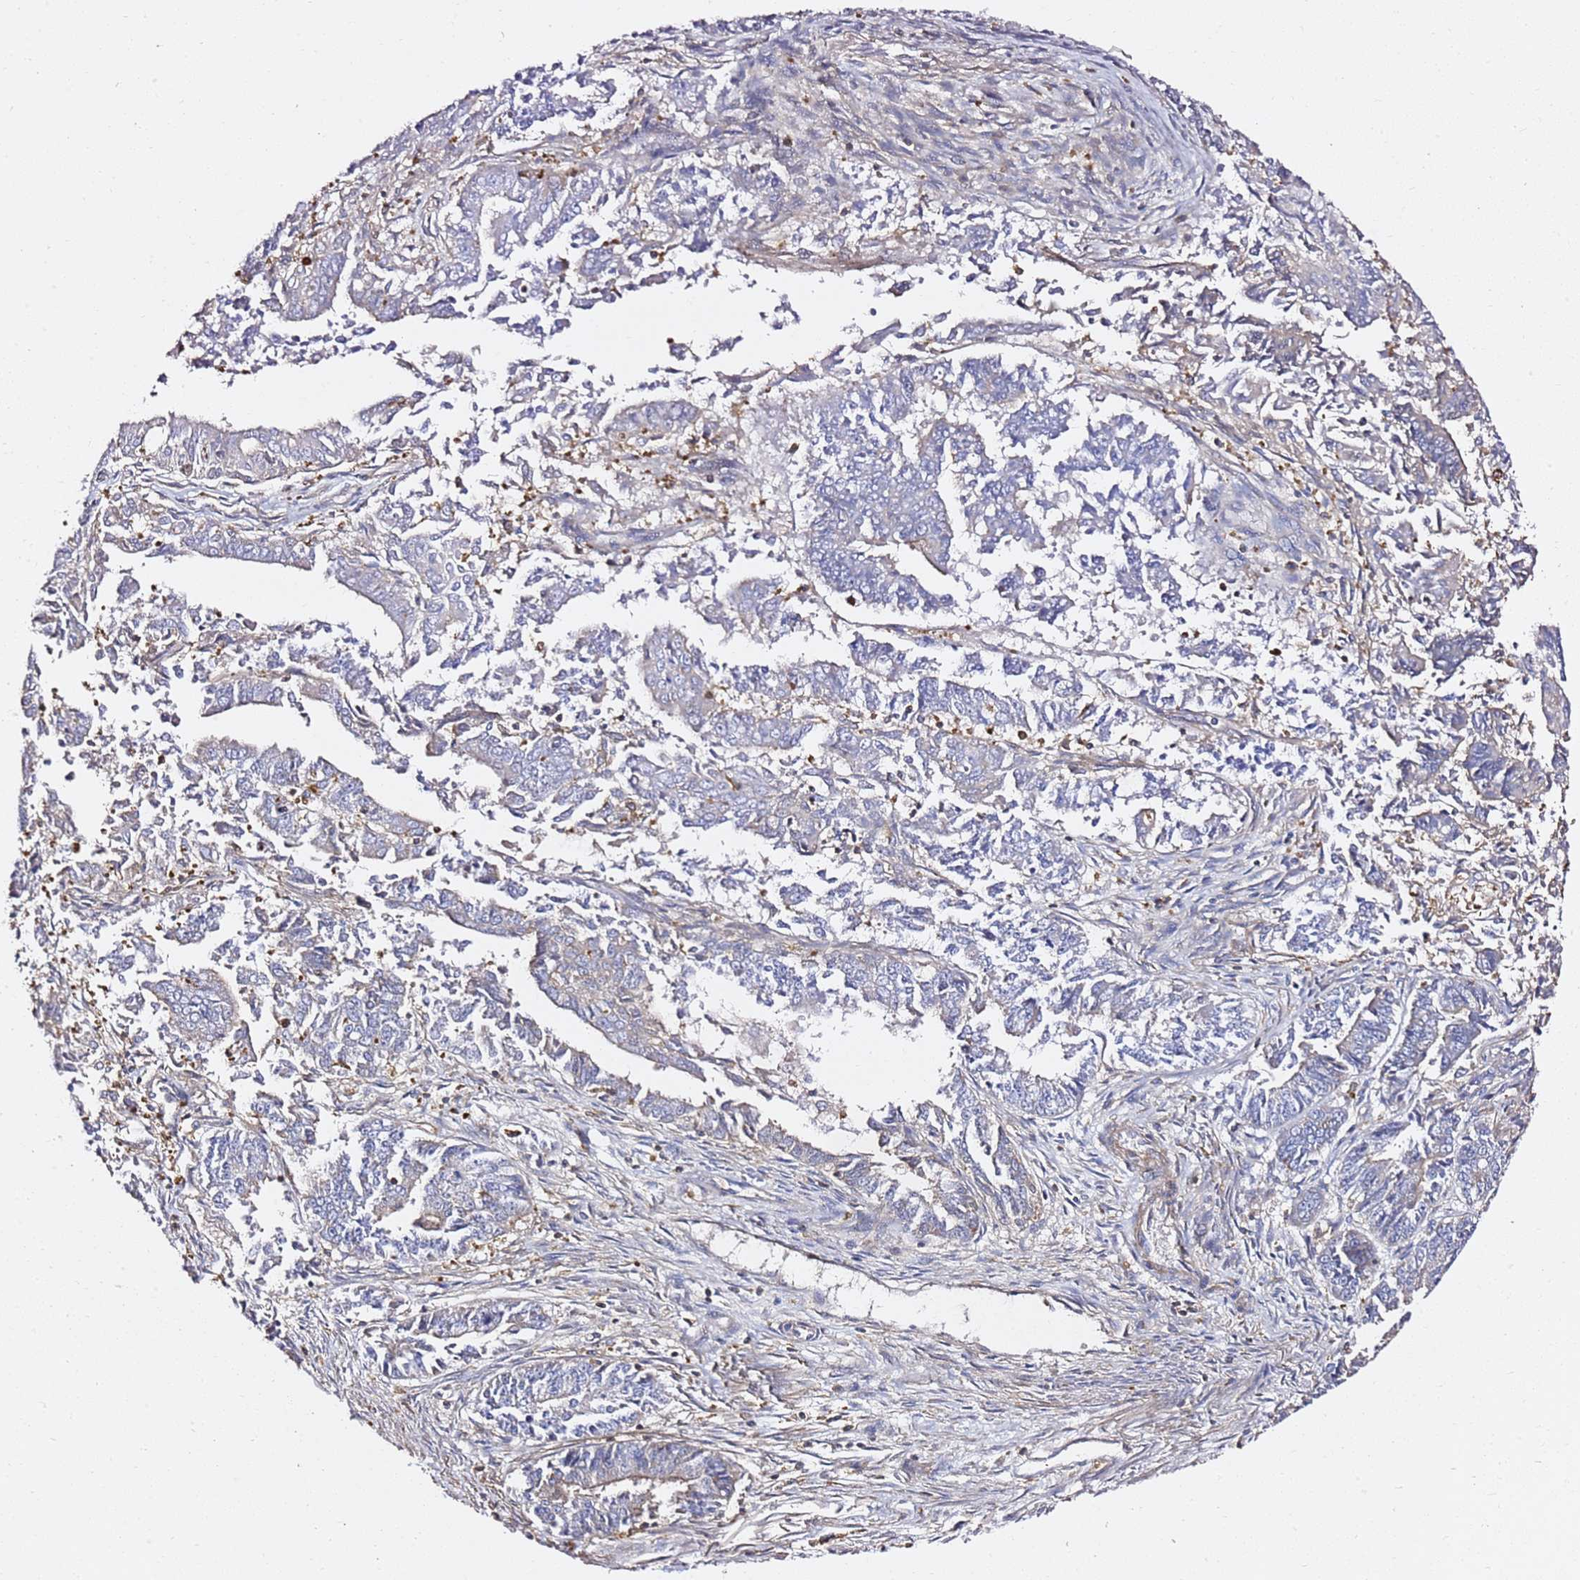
{"staining": {"intensity": "negative", "quantity": "none", "location": "none"}, "tissue": "endometrial cancer", "cell_type": "Tumor cells", "image_type": "cancer", "snomed": [{"axis": "morphology", "description": "Adenocarcinoma, NOS"}, {"axis": "topography", "description": "Endometrium"}], "caption": "The IHC photomicrograph has no significant staining in tumor cells of endometrial adenocarcinoma tissue. (DAB immunohistochemistry (IHC), high magnification).", "gene": "ZFP36L2", "patient": {"sex": "female", "age": 73}}